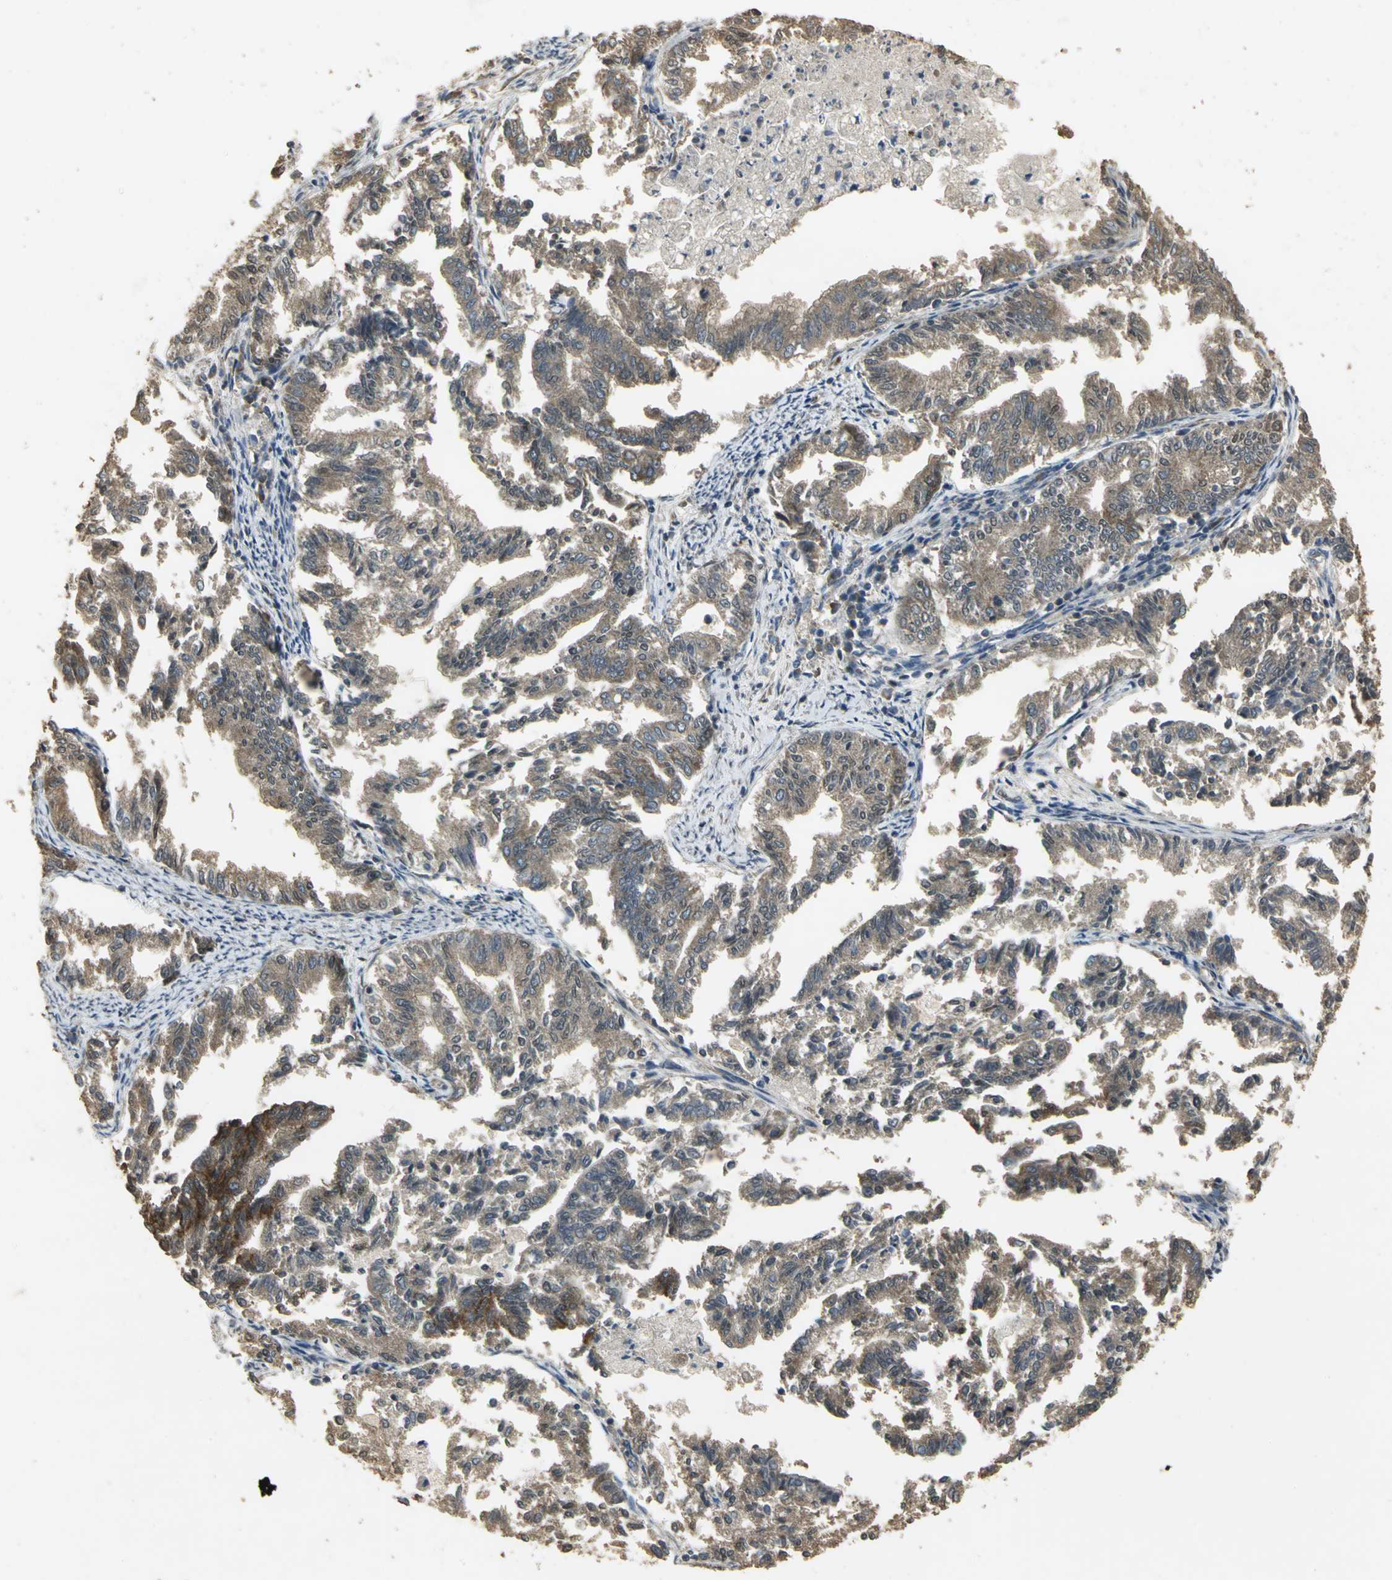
{"staining": {"intensity": "strong", "quantity": ">75%", "location": "cytoplasmic/membranous"}, "tissue": "endometrial cancer", "cell_type": "Tumor cells", "image_type": "cancer", "snomed": [{"axis": "morphology", "description": "Adenocarcinoma, NOS"}, {"axis": "topography", "description": "Endometrium"}], "caption": "Endometrial adenocarcinoma was stained to show a protein in brown. There is high levels of strong cytoplasmic/membranous staining in approximately >75% of tumor cells.", "gene": "KANK1", "patient": {"sex": "female", "age": 79}}